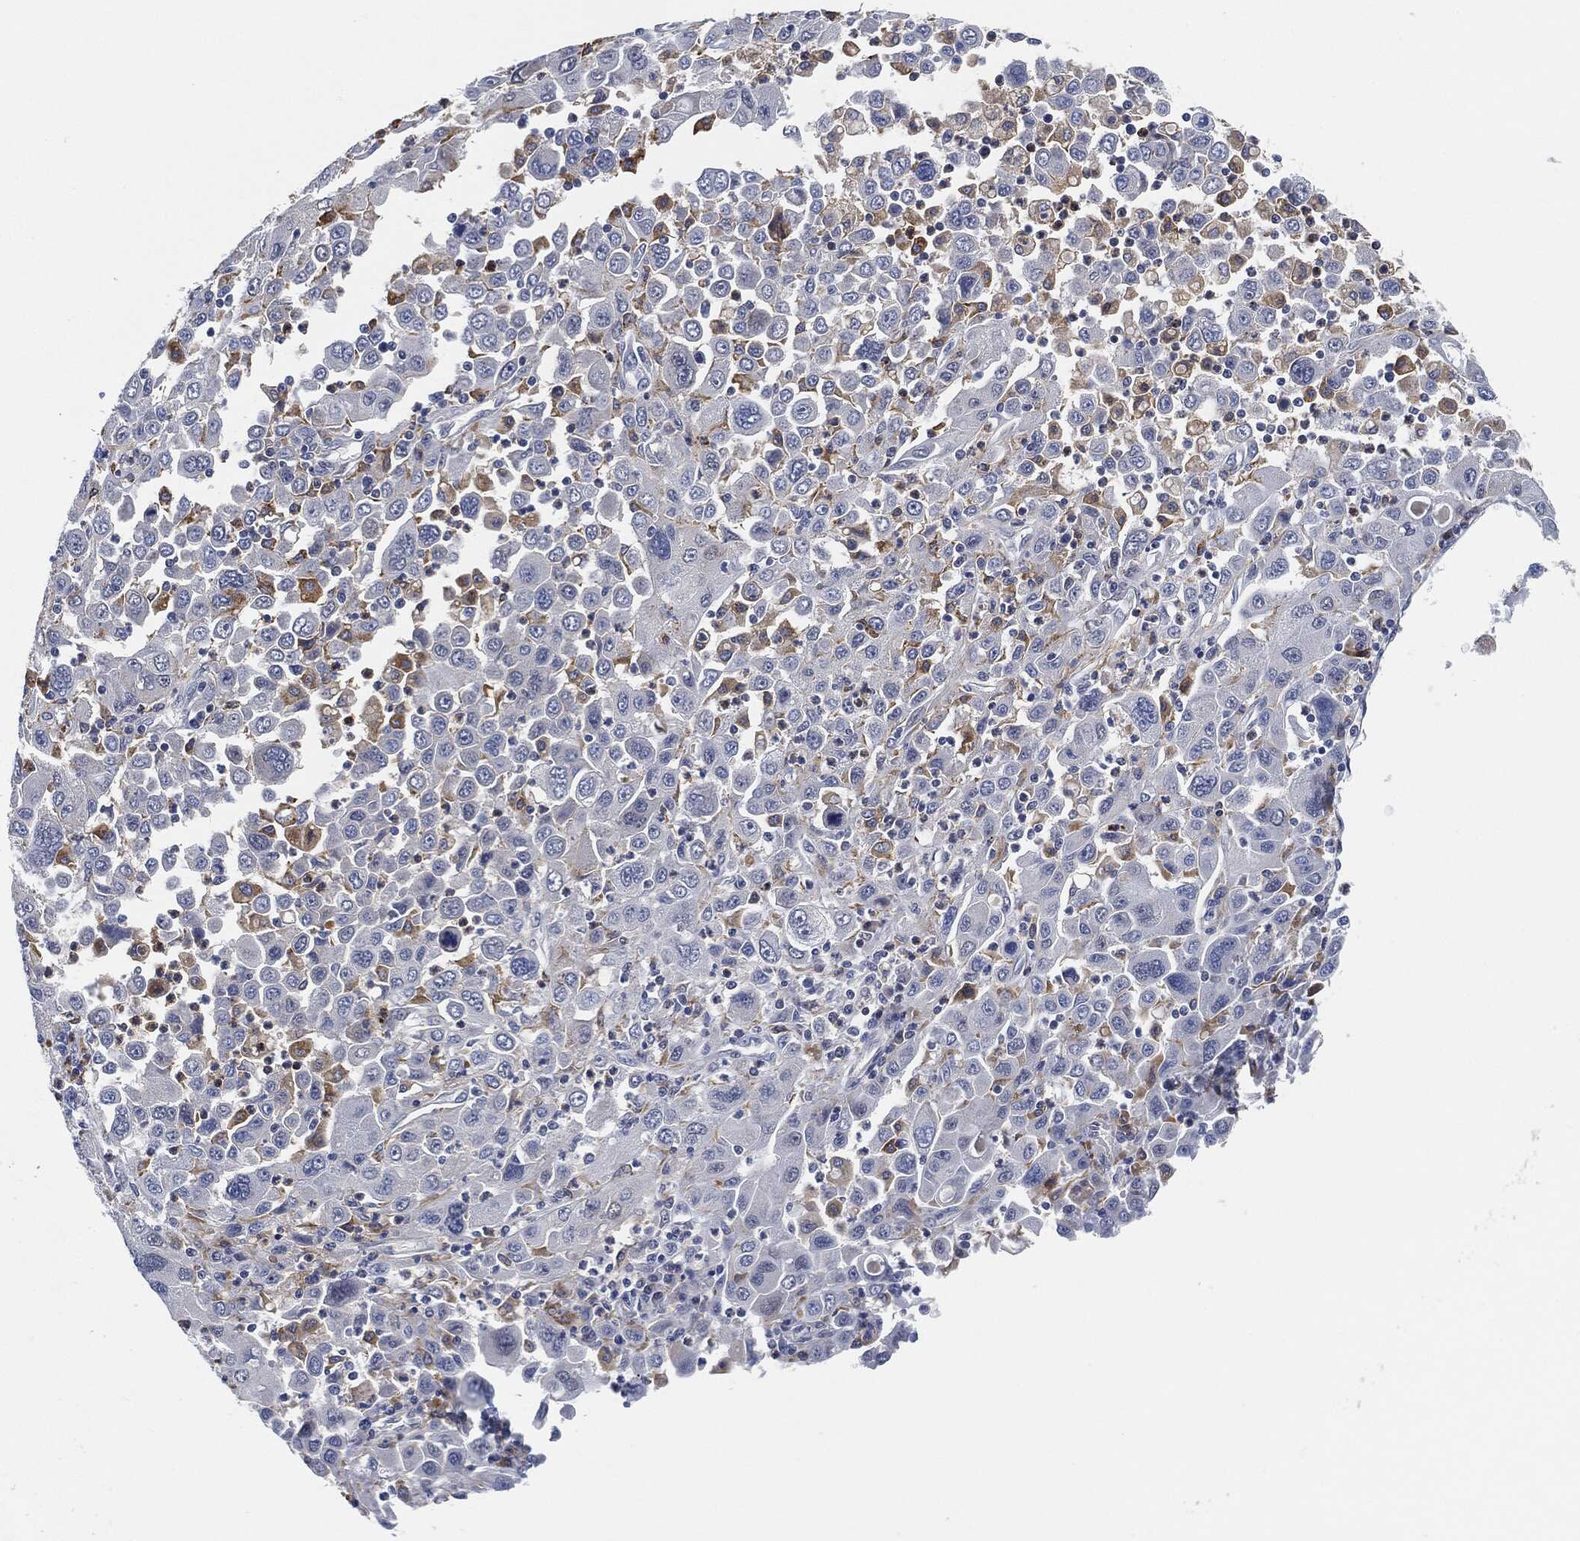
{"staining": {"intensity": "moderate", "quantity": "<25%", "location": "cytoplasmic/membranous"}, "tissue": "stomach cancer", "cell_type": "Tumor cells", "image_type": "cancer", "snomed": [{"axis": "morphology", "description": "Adenocarcinoma, NOS"}, {"axis": "topography", "description": "Stomach"}], "caption": "Protein staining by IHC exhibits moderate cytoplasmic/membranous positivity in approximately <25% of tumor cells in adenocarcinoma (stomach).", "gene": "VSIG4", "patient": {"sex": "male", "age": 56}}